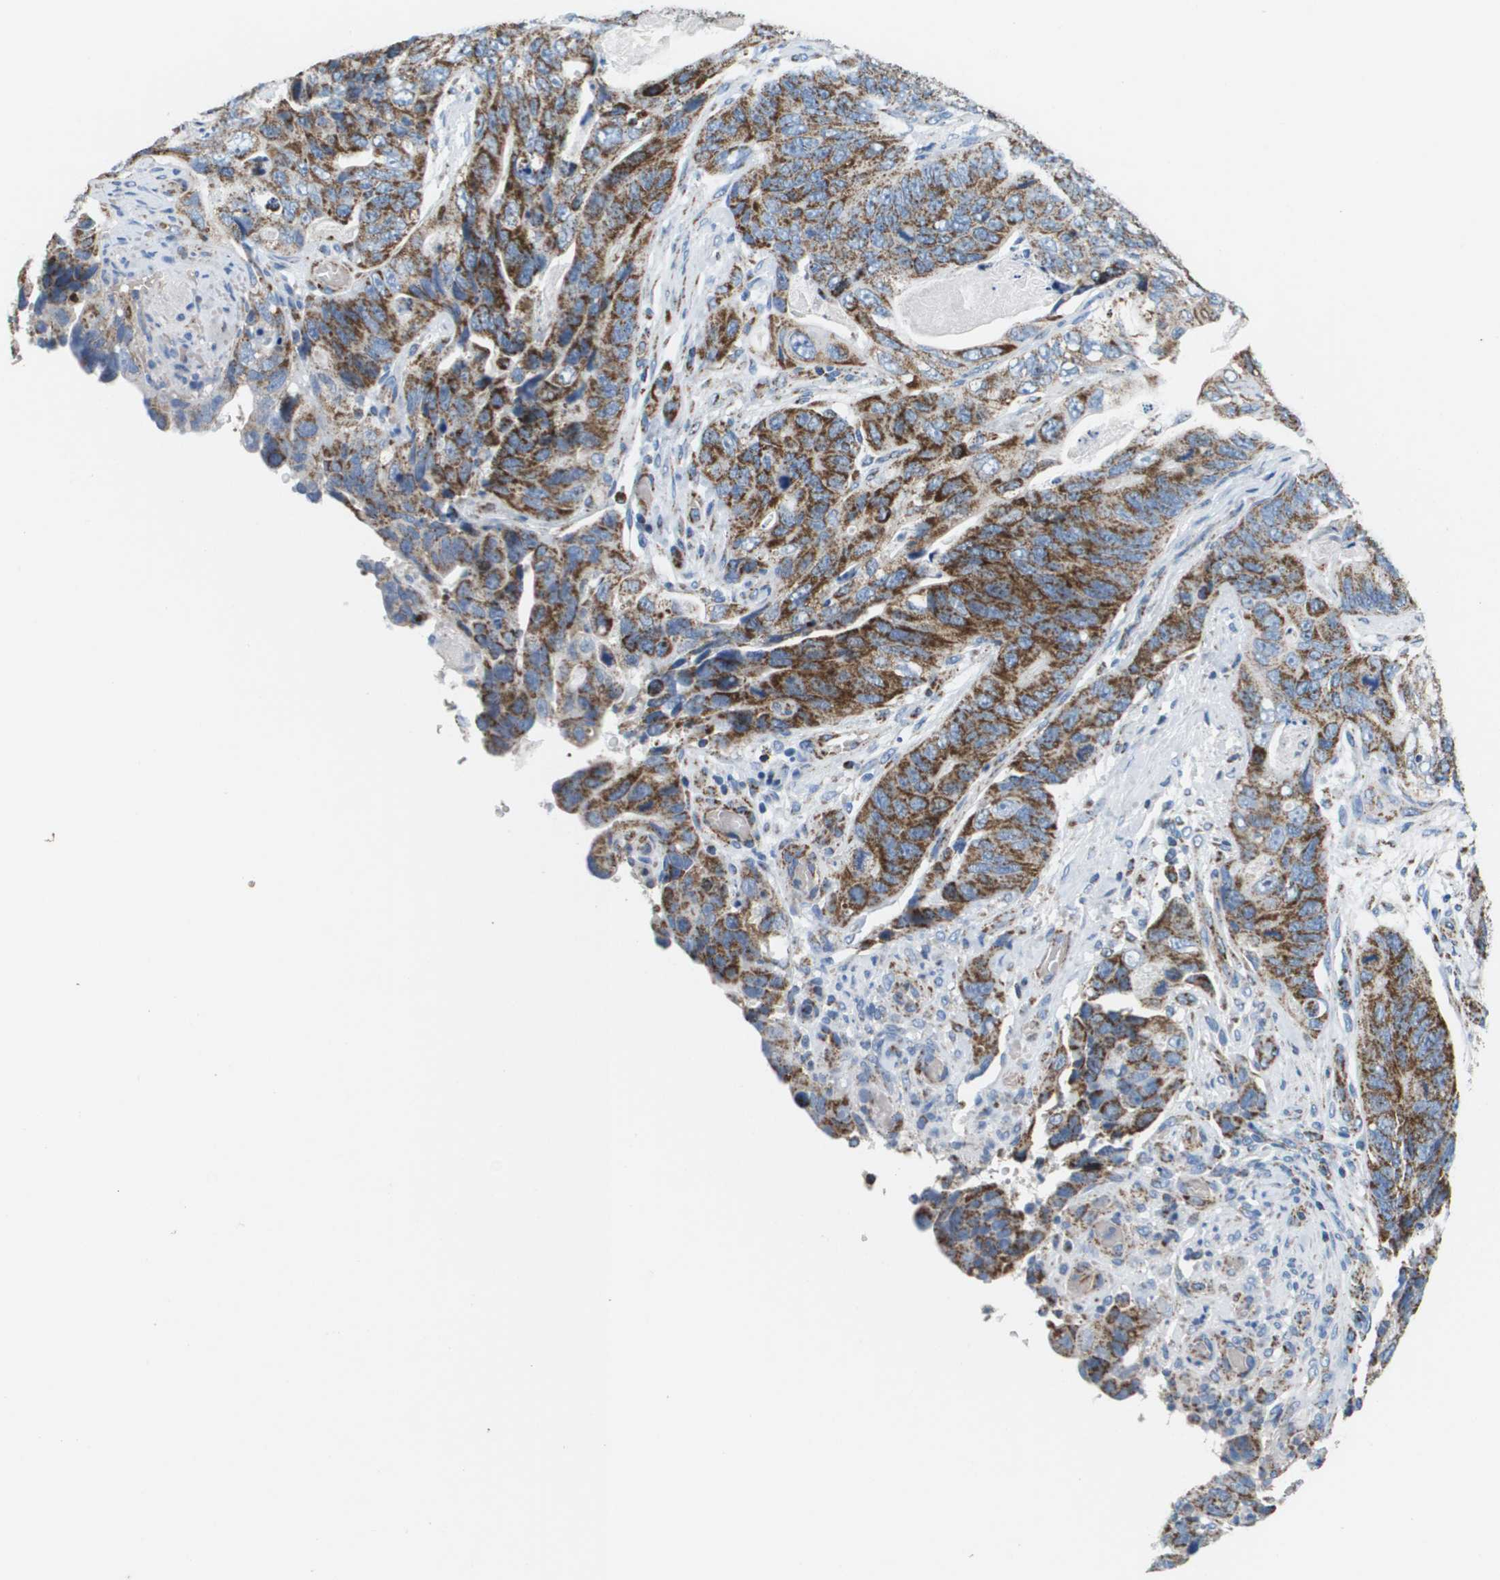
{"staining": {"intensity": "strong", "quantity": ">75%", "location": "cytoplasmic/membranous"}, "tissue": "stomach cancer", "cell_type": "Tumor cells", "image_type": "cancer", "snomed": [{"axis": "morphology", "description": "Adenocarcinoma, NOS"}, {"axis": "topography", "description": "Stomach"}], "caption": "Brown immunohistochemical staining in stomach cancer shows strong cytoplasmic/membranous staining in about >75% of tumor cells. (Stains: DAB in brown, nuclei in blue, Microscopy: brightfield microscopy at high magnification).", "gene": "ATP5F1B", "patient": {"sex": "female", "age": 89}}